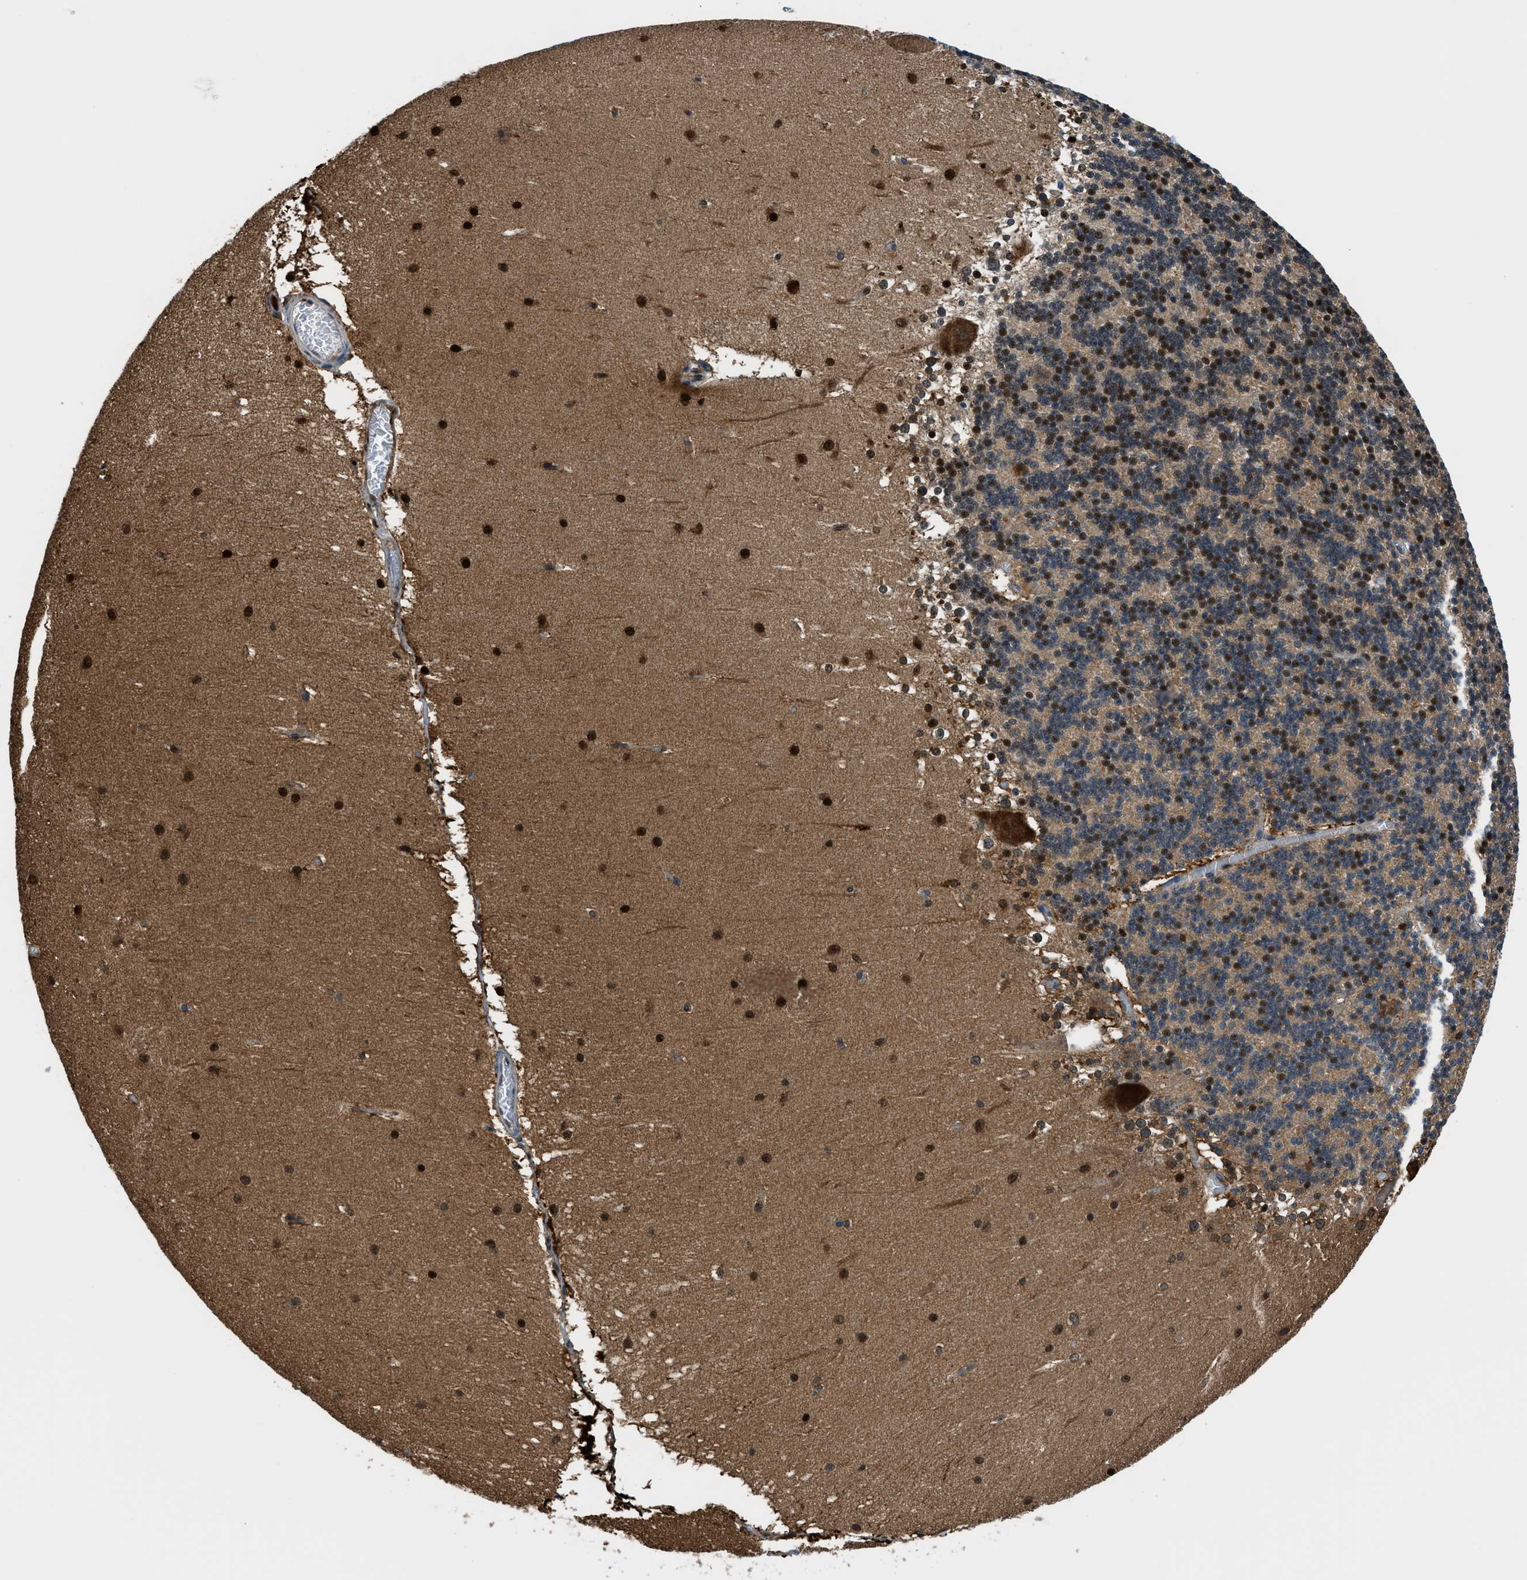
{"staining": {"intensity": "strong", "quantity": "25%-75%", "location": "nuclear"}, "tissue": "cerebellum", "cell_type": "Cells in granular layer", "image_type": "normal", "snomed": [{"axis": "morphology", "description": "Normal tissue, NOS"}, {"axis": "topography", "description": "Cerebellum"}], "caption": "Immunohistochemistry of normal cerebellum reveals high levels of strong nuclear staining in approximately 25%-75% of cells in granular layer.", "gene": "YWHAE", "patient": {"sex": "female", "age": 19}}